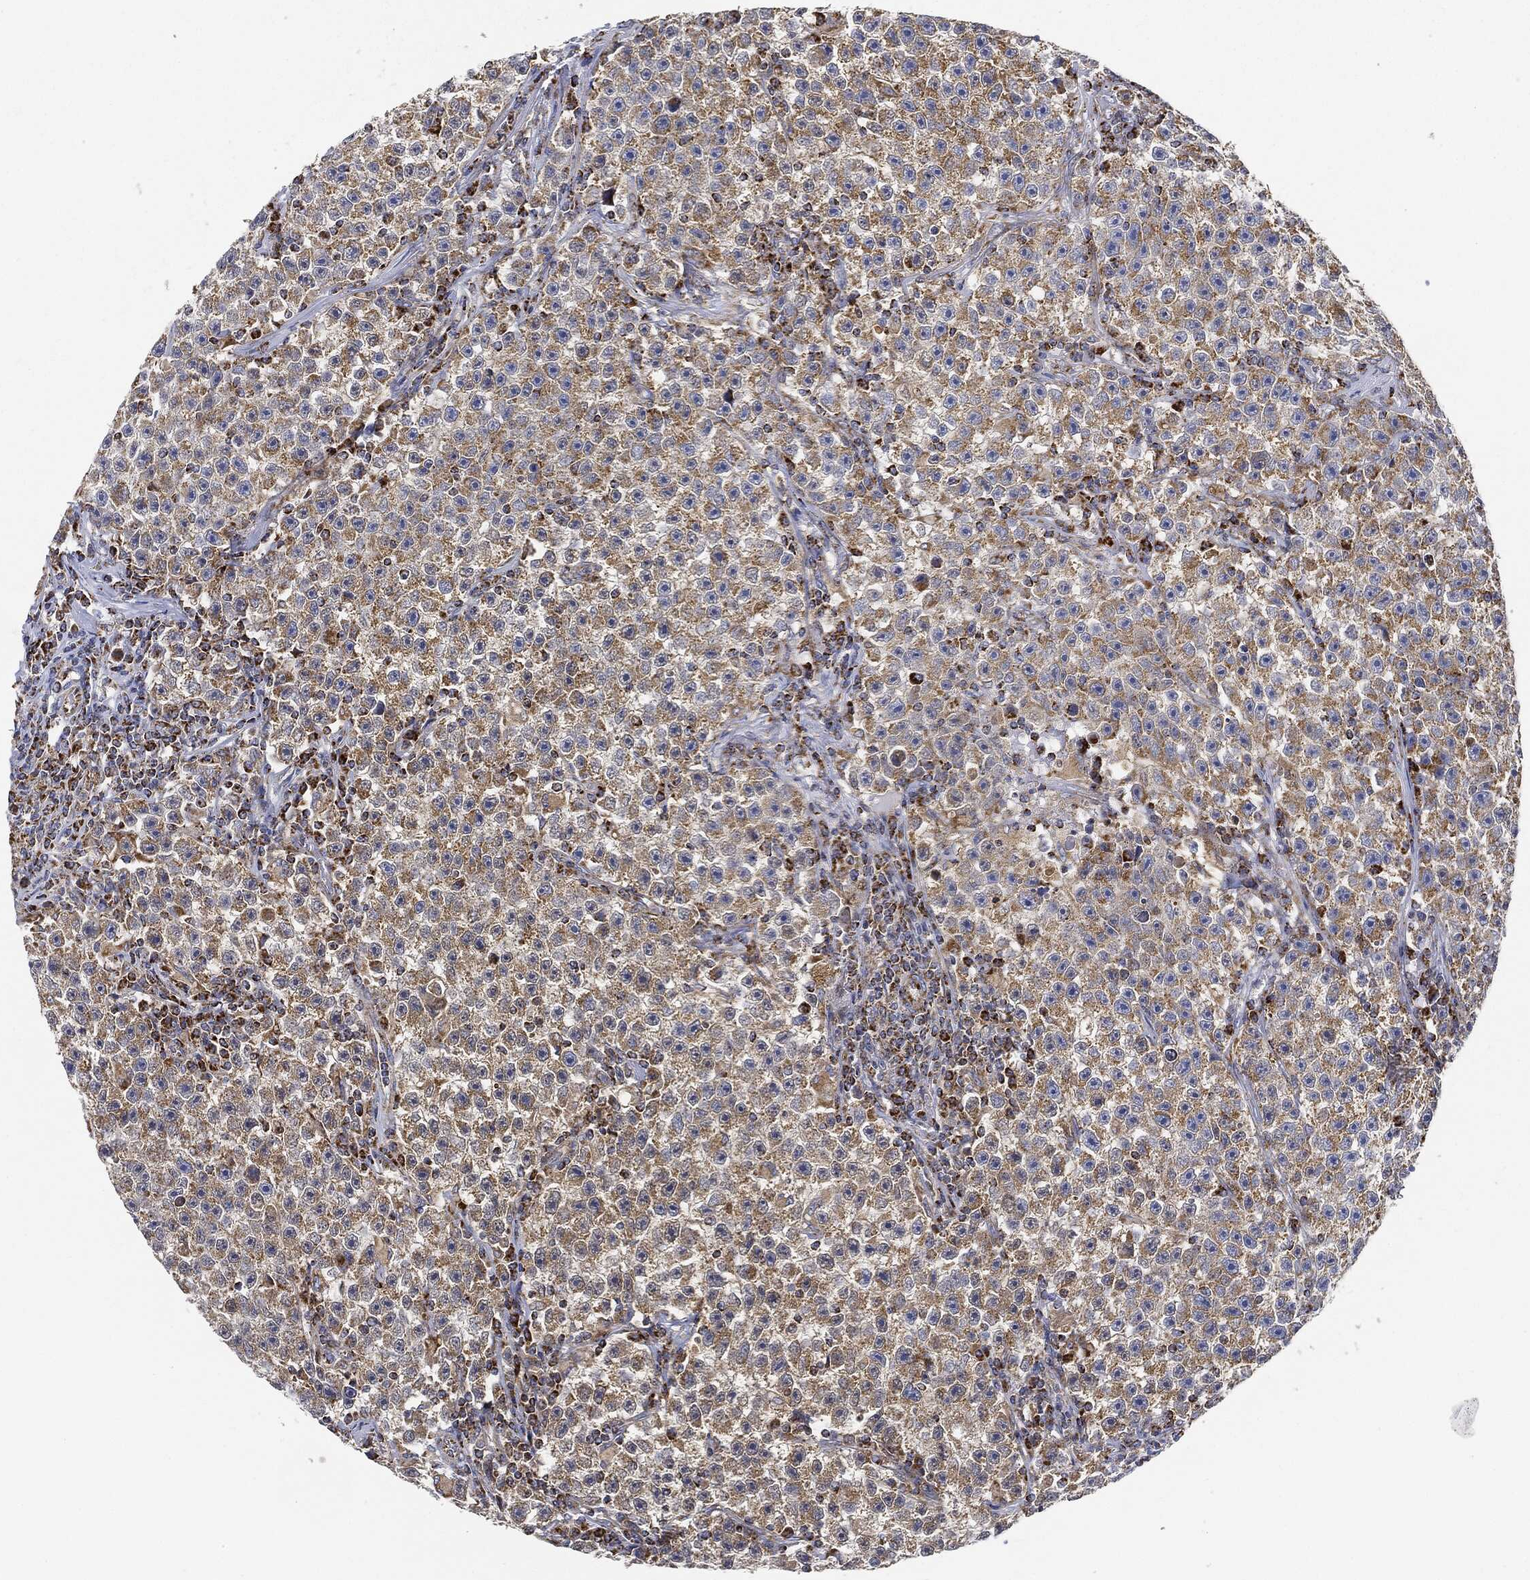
{"staining": {"intensity": "moderate", "quantity": ">75%", "location": "cytoplasmic/membranous"}, "tissue": "testis cancer", "cell_type": "Tumor cells", "image_type": "cancer", "snomed": [{"axis": "morphology", "description": "Seminoma, NOS"}, {"axis": "topography", "description": "Testis"}], "caption": "A photomicrograph of human testis cancer (seminoma) stained for a protein shows moderate cytoplasmic/membranous brown staining in tumor cells.", "gene": "CAPN15", "patient": {"sex": "male", "age": 22}}